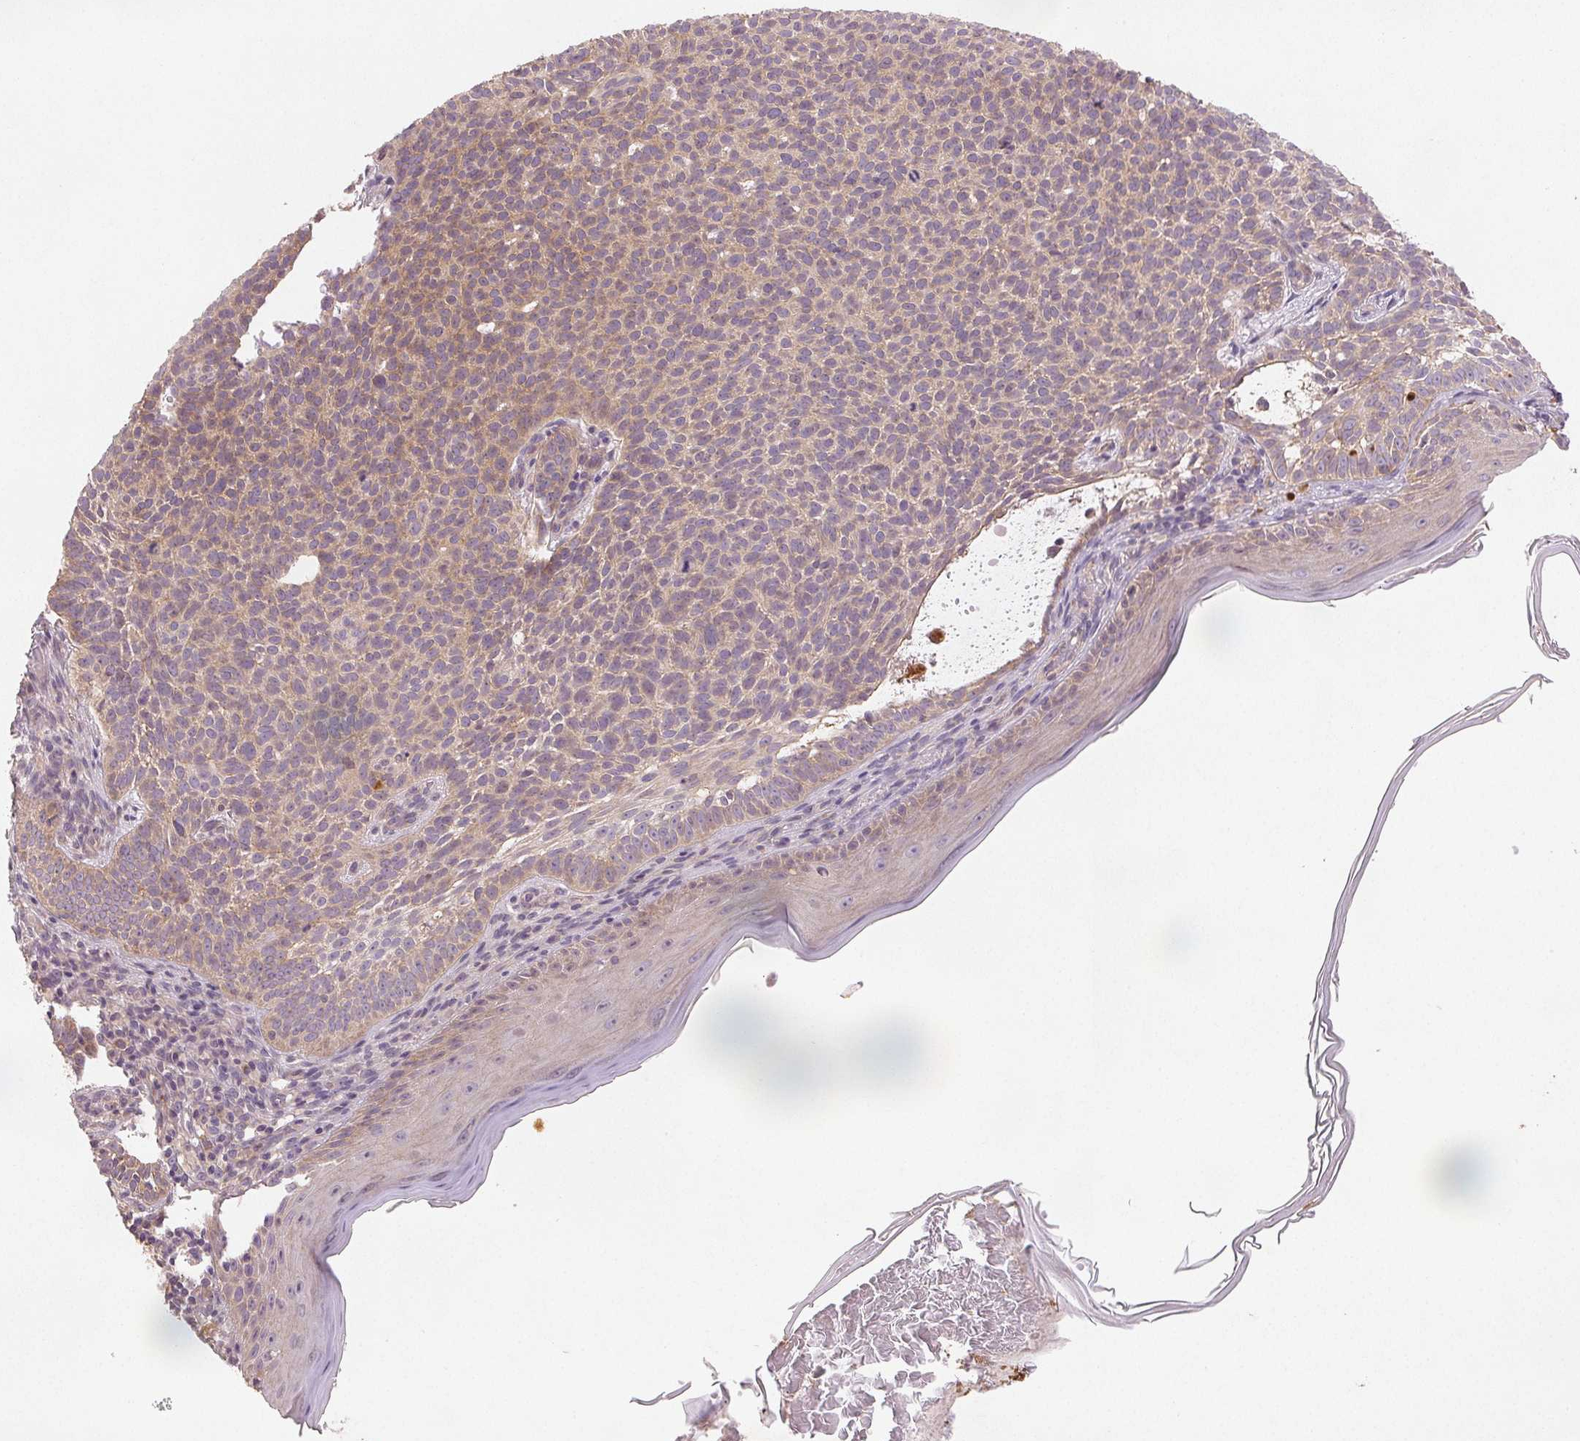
{"staining": {"intensity": "weak", "quantity": "25%-75%", "location": "cytoplasmic/membranous"}, "tissue": "skin cancer", "cell_type": "Tumor cells", "image_type": "cancer", "snomed": [{"axis": "morphology", "description": "Basal cell carcinoma"}, {"axis": "topography", "description": "Skin"}], "caption": "Tumor cells exhibit low levels of weak cytoplasmic/membranous positivity in about 25%-75% of cells in skin cancer (basal cell carcinoma). Nuclei are stained in blue.", "gene": "YIF1B", "patient": {"sex": "male", "age": 78}}